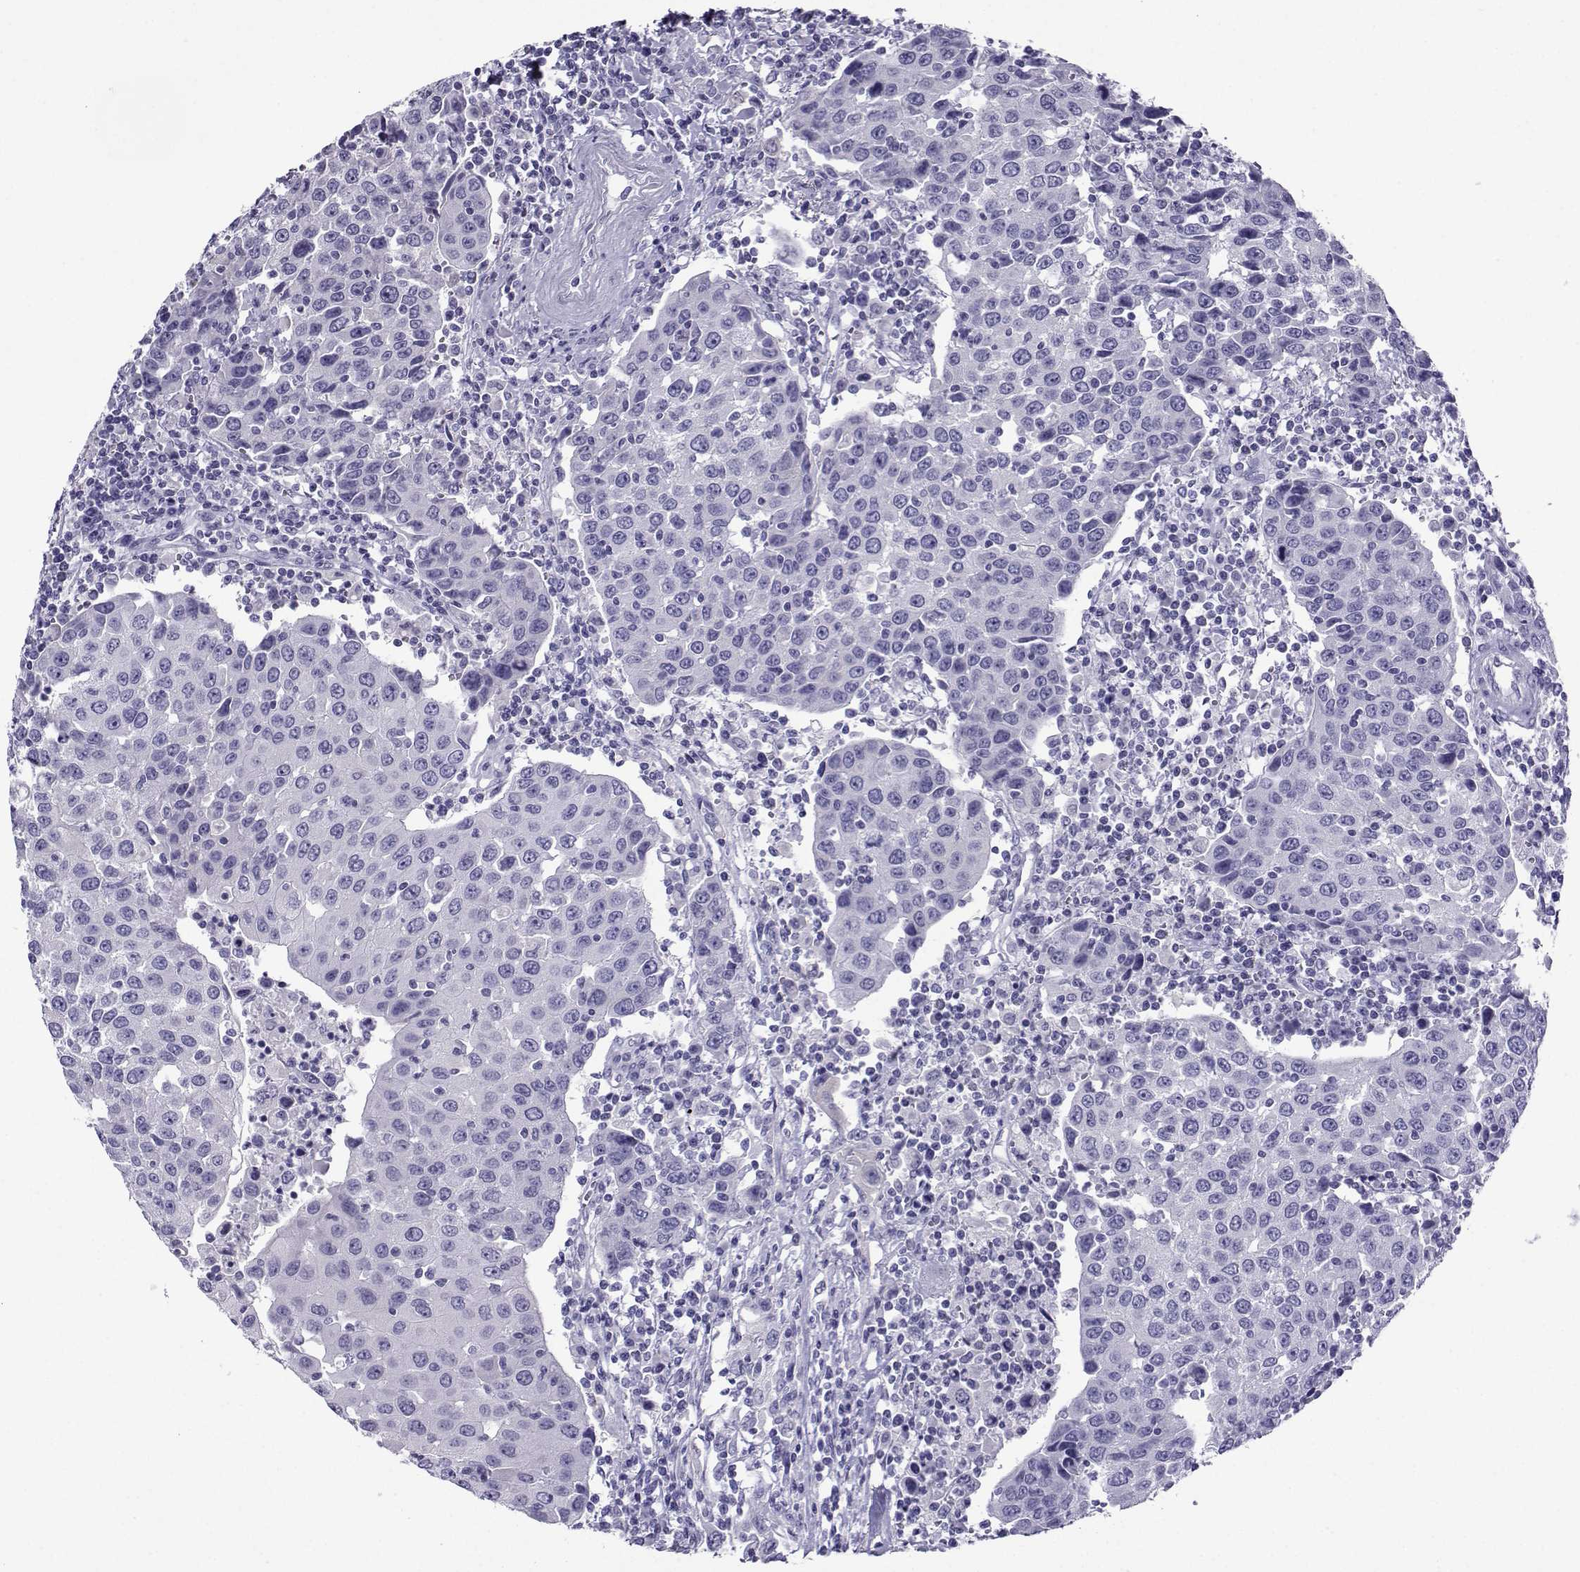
{"staining": {"intensity": "negative", "quantity": "none", "location": "none"}, "tissue": "urothelial cancer", "cell_type": "Tumor cells", "image_type": "cancer", "snomed": [{"axis": "morphology", "description": "Urothelial carcinoma, High grade"}, {"axis": "topography", "description": "Urinary bladder"}], "caption": "High magnification brightfield microscopy of urothelial carcinoma (high-grade) stained with DAB (3,3'-diaminobenzidine) (brown) and counterstained with hematoxylin (blue): tumor cells show no significant staining.", "gene": "CRYBB1", "patient": {"sex": "female", "age": 85}}